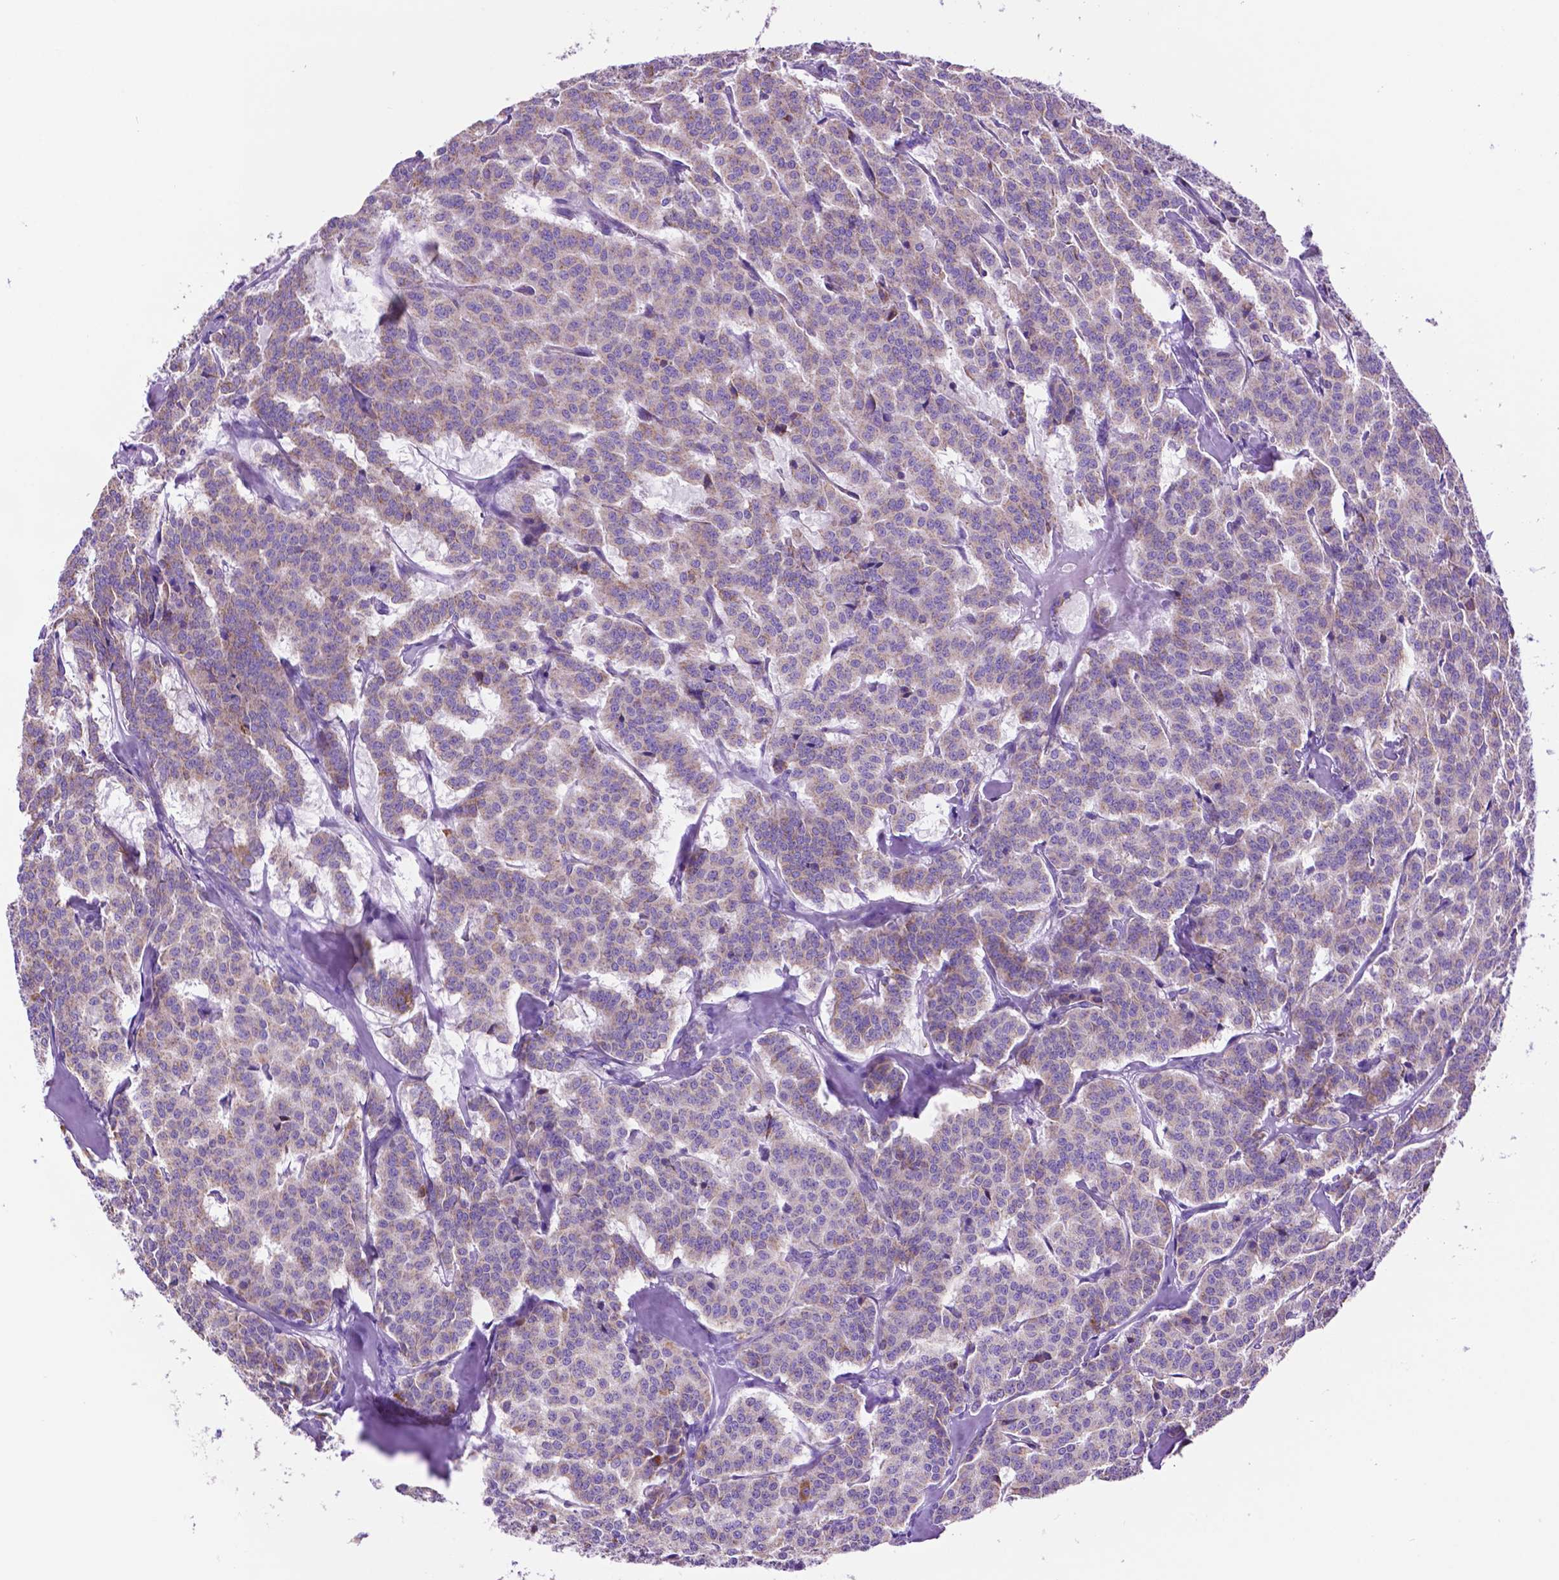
{"staining": {"intensity": "weak", "quantity": "25%-75%", "location": "cytoplasmic/membranous"}, "tissue": "carcinoid", "cell_type": "Tumor cells", "image_type": "cancer", "snomed": [{"axis": "morphology", "description": "Normal tissue, NOS"}, {"axis": "morphology", "description": "Carcinoid, malignant, NOS"}, {"axis": "topography", "description": "Lung"}], "caption": "Brown immunohistochemical staining in carcinoid reveals weak cytoplasmic/membranous expression in approximately 25%-75% of tumor cells. (brown staining indicates protein expression, while blue staining denotes nuclei).", "gene": "GDPD5", "patient": {"sex": "female", "age": 46}}